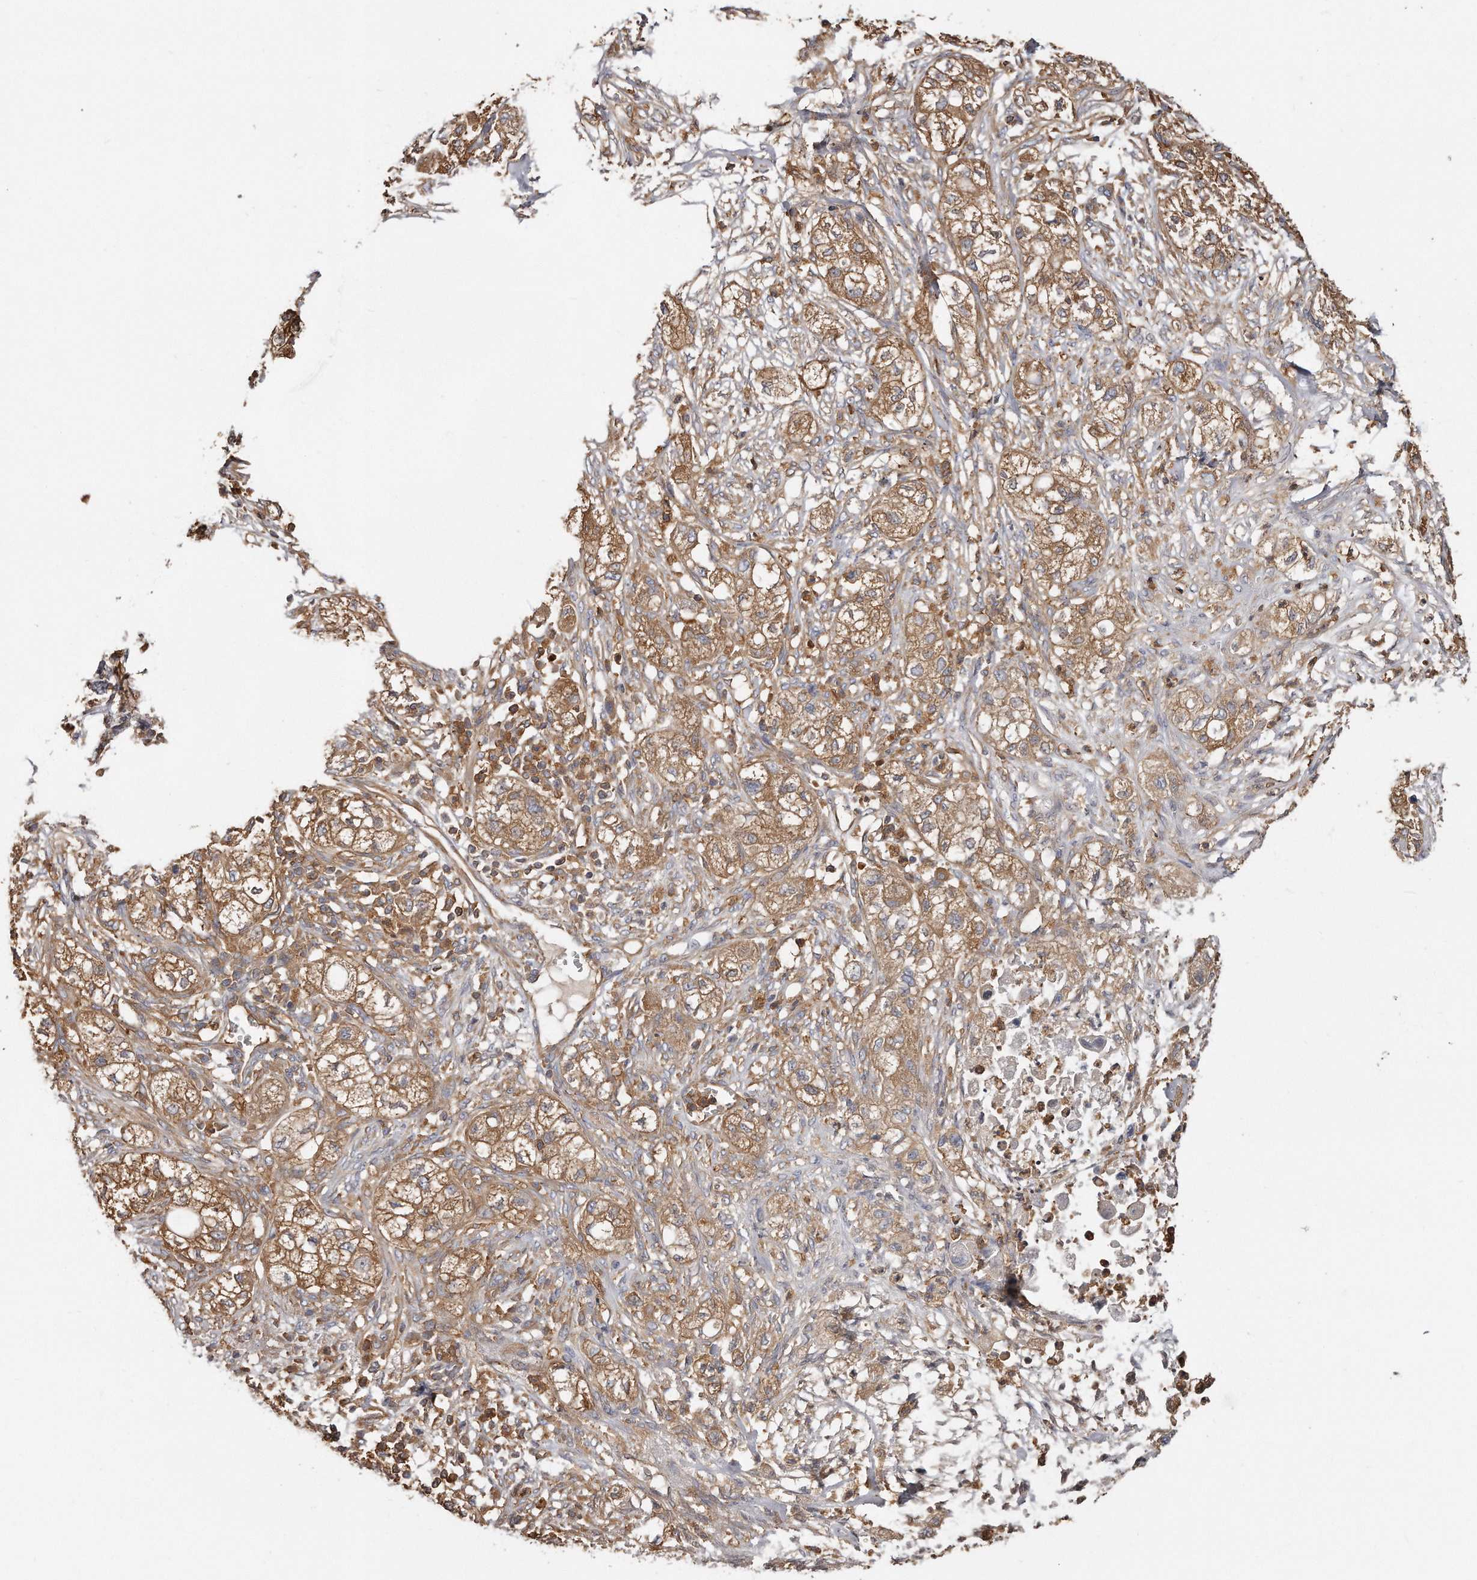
{"staining": {"intensity": "moderate", "quantity": ">75%", "location": "cytoplasmic/membranous"}, "tissue": "pancreatic cancer", "cell_type": "Tumor cells", "image_type": "cancer", "snomed": [{"axis": "morphology", "description": "Adenocarcinoma, NOS"}, {"axis": "topography", "description": "Pancreas"}], "caption": "This micrograph exhibits IHC staining of pancreatic cancer (adenocarcinoma), with medium moderate cytoplasmic/membranous staining in about >75% of tumor cells.", "gene": "CAP1", "patient": {"sex": "female", "age": 78}}